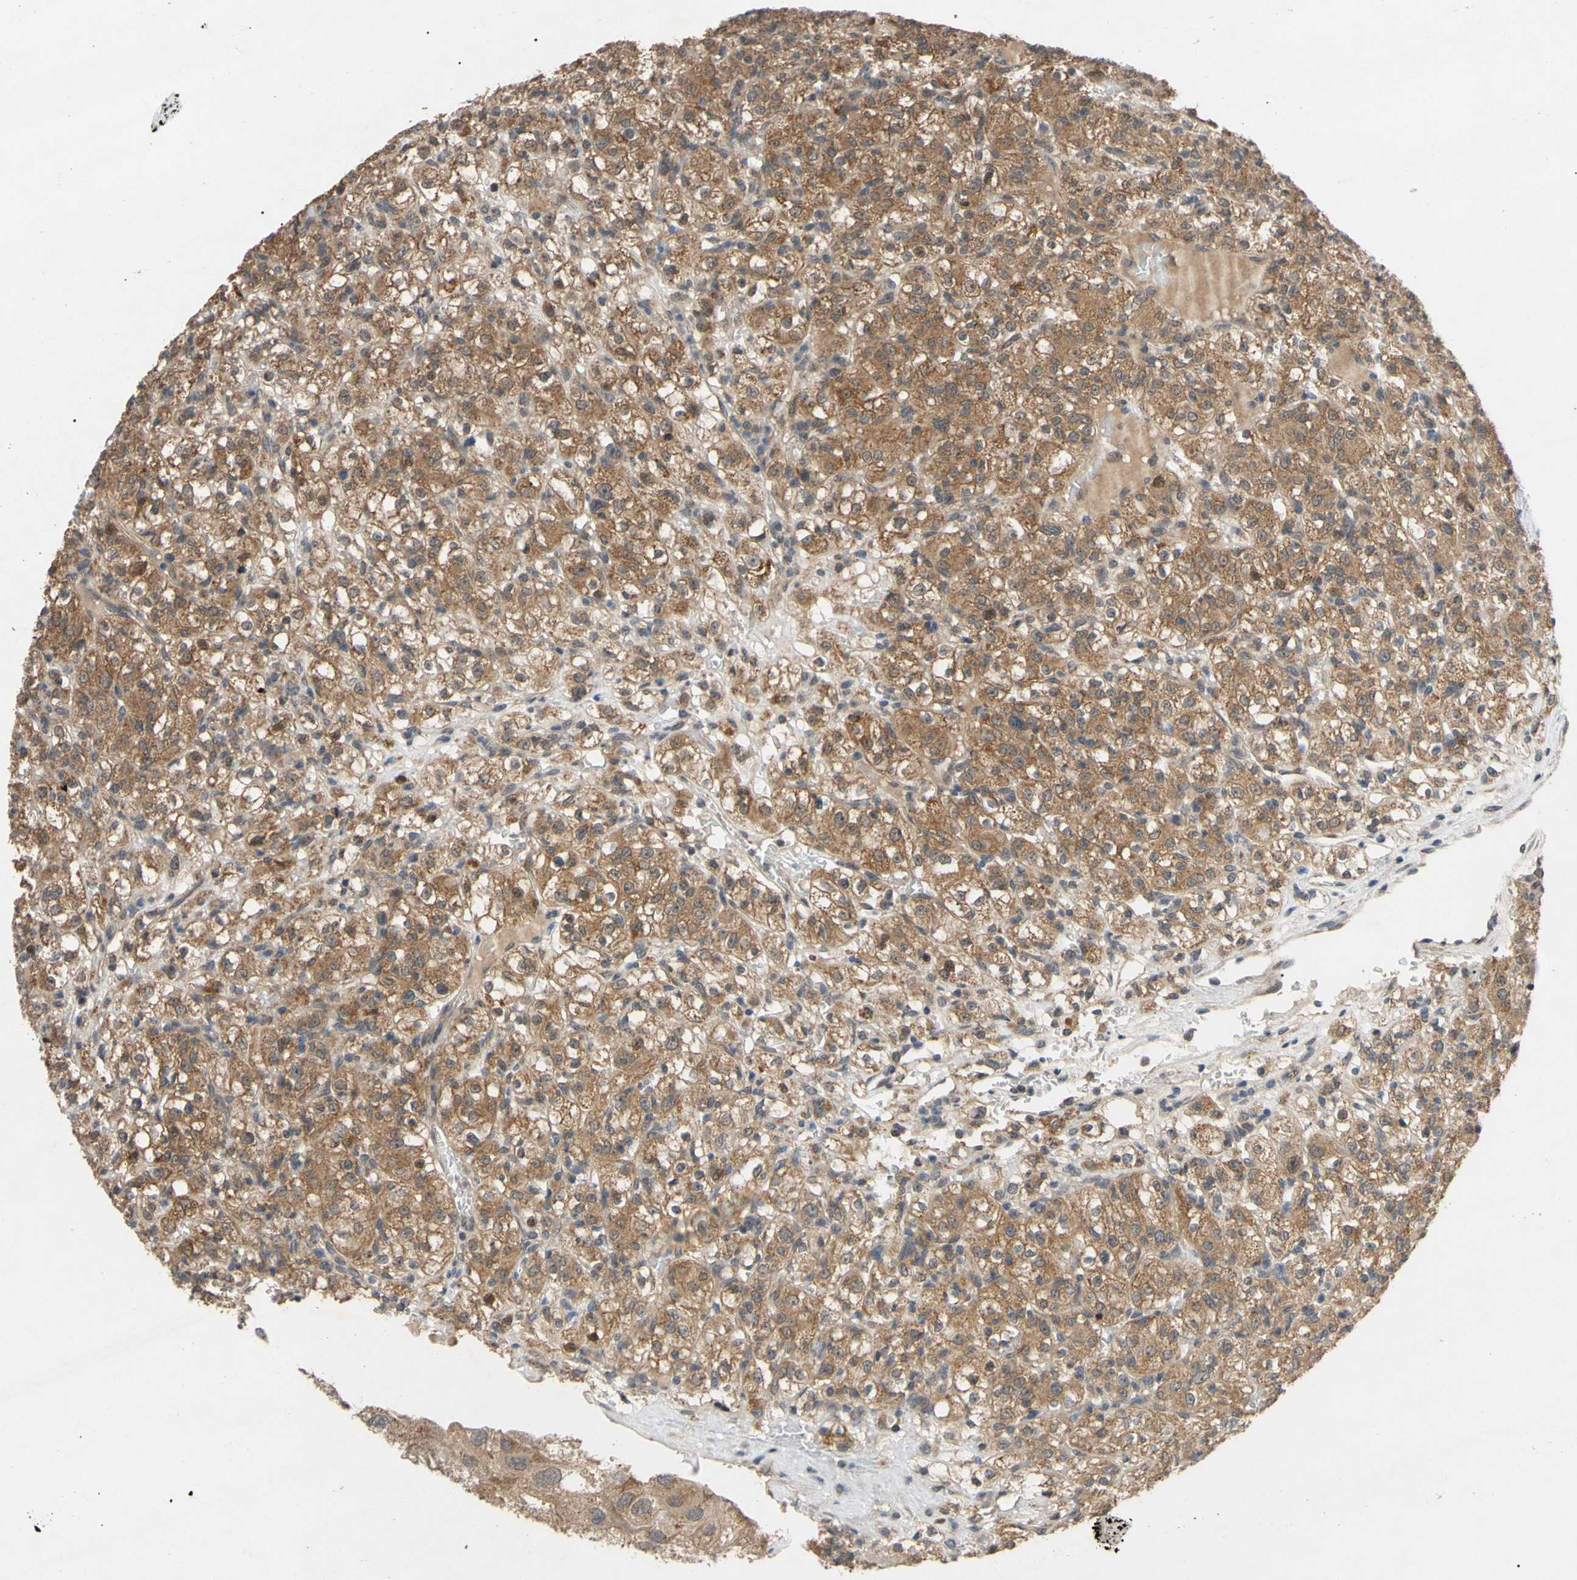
{"staining": {"intensity": "moderate", "quantity": ">75%", "location": "cytoplasmic/membranous"}, "tissue": "renal cancer", "cell_type": "Tumor cells", "image_type": "cancer", "snomed": [{"axis": "morphology", "description": "Normal tissue, NOS"}, {"axis": "morphology", "description": "Adenocarcinoma, NOS"}, {"axis": "topography", "description": "Kidney"}], "caption": "Moderate cytoplasmic/membranous protein positivity is seen in about >75% of tumor cells in renal adenocarcinoma. The protein is stained brown, and the nuclei are stained in blue (DAB IHC with brightfield microscopy, high magnification).", "gene": "CD164", "patient": {"sex": "female", "age": 72}}